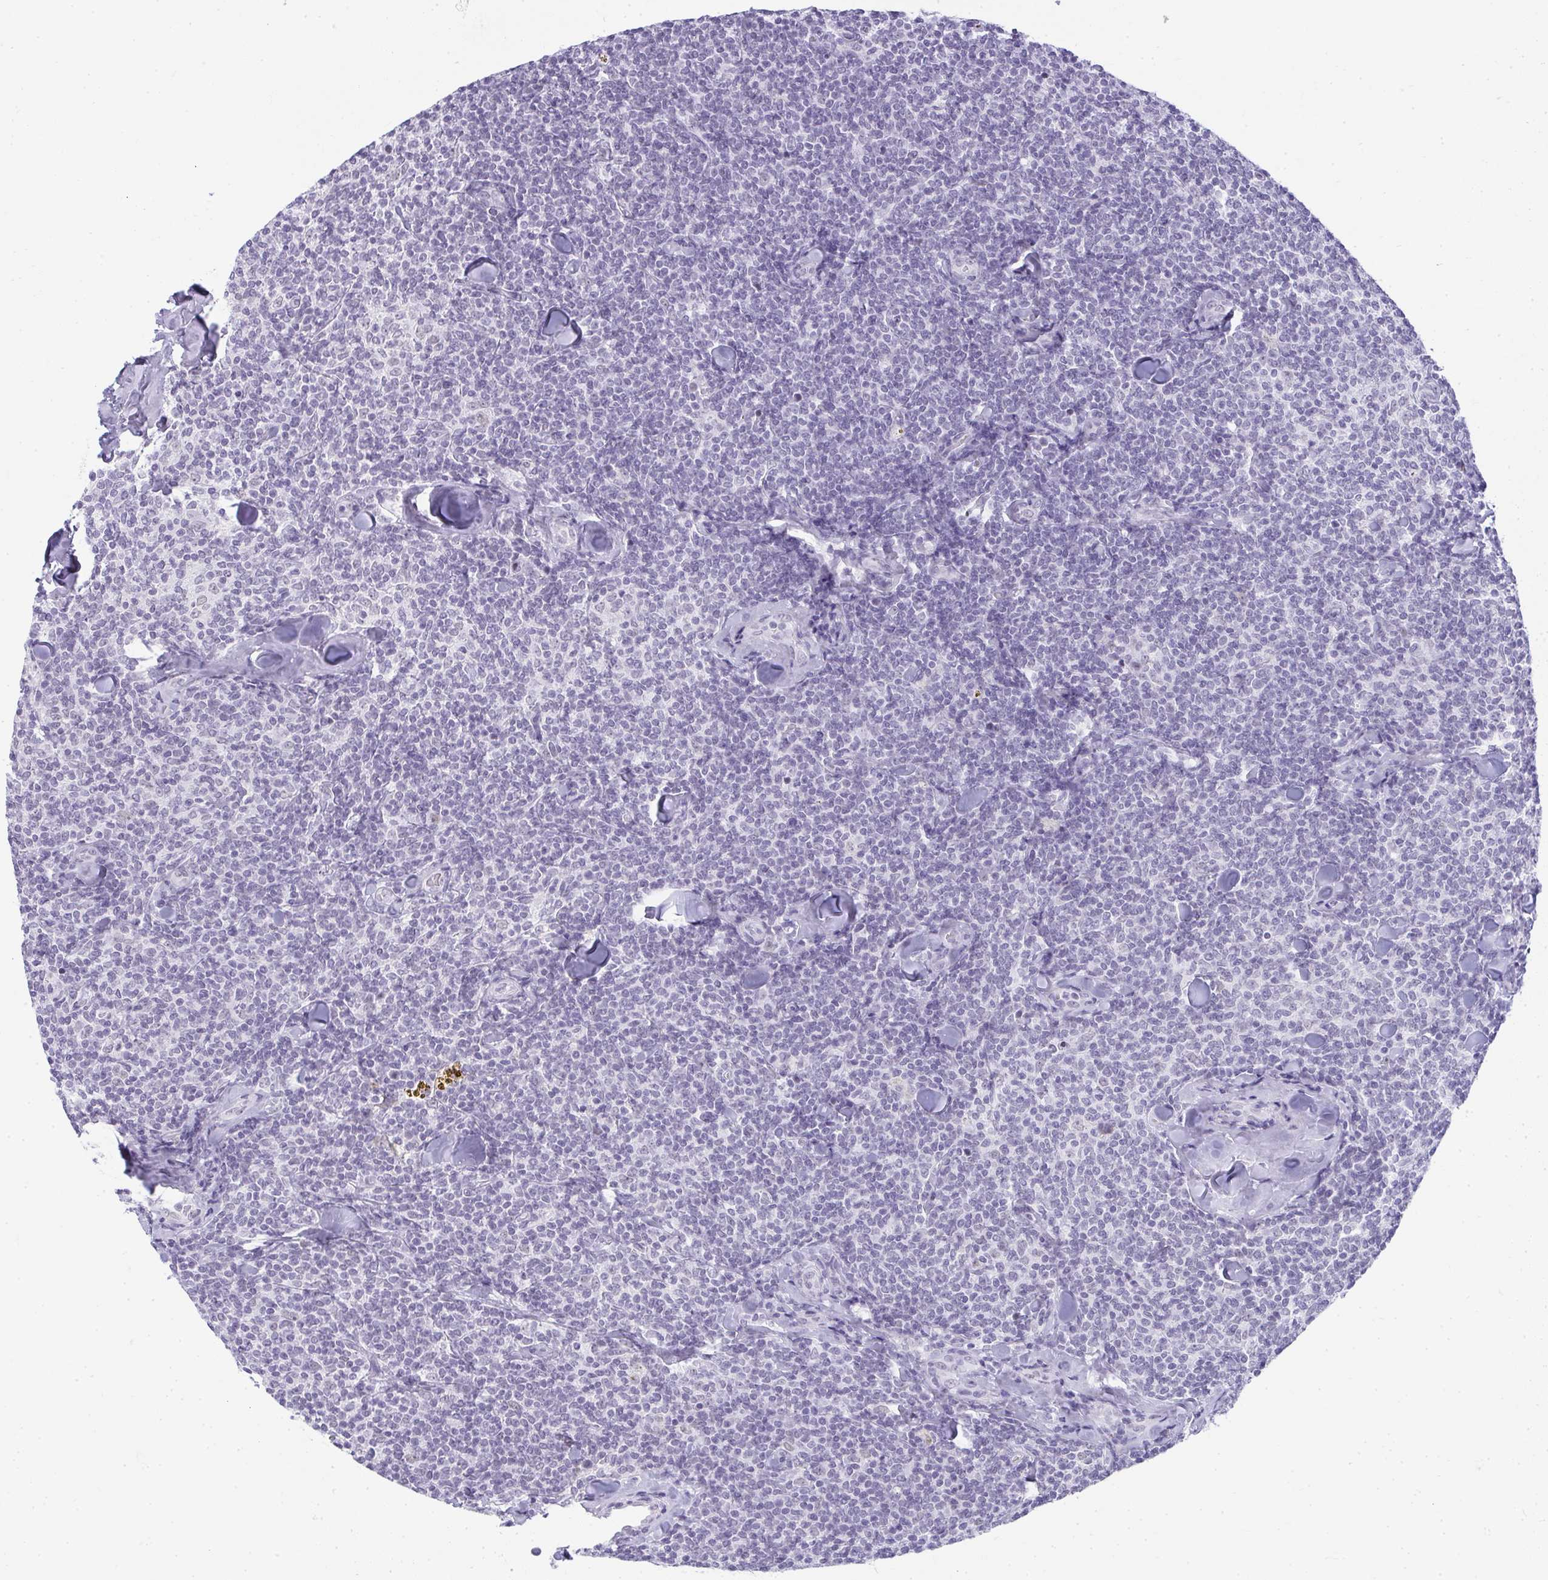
{"staining": {"intensity": "negative", "quantity": "none", "location": "none"}, "tissue": "lymphoma", "cell_type": "Tumor cells", "image_type": "cancer", "snomed": [{"axis": "morphology", "description": "Malignant lymphoma, non-Hodgkin's type, Low grade"}, {"axis": "topography", "description": "Lymph node"}], "caption": "High magnification brightfield microscopy of lymphoma stained with DAB (3,3'-diaminobenzidine) (brown) and counterstained with hematoxylin (blue): tumor cells show no significant positivity.", "gene": "PLA2G1B", "patient": {"sex": "female", "age": 56}}